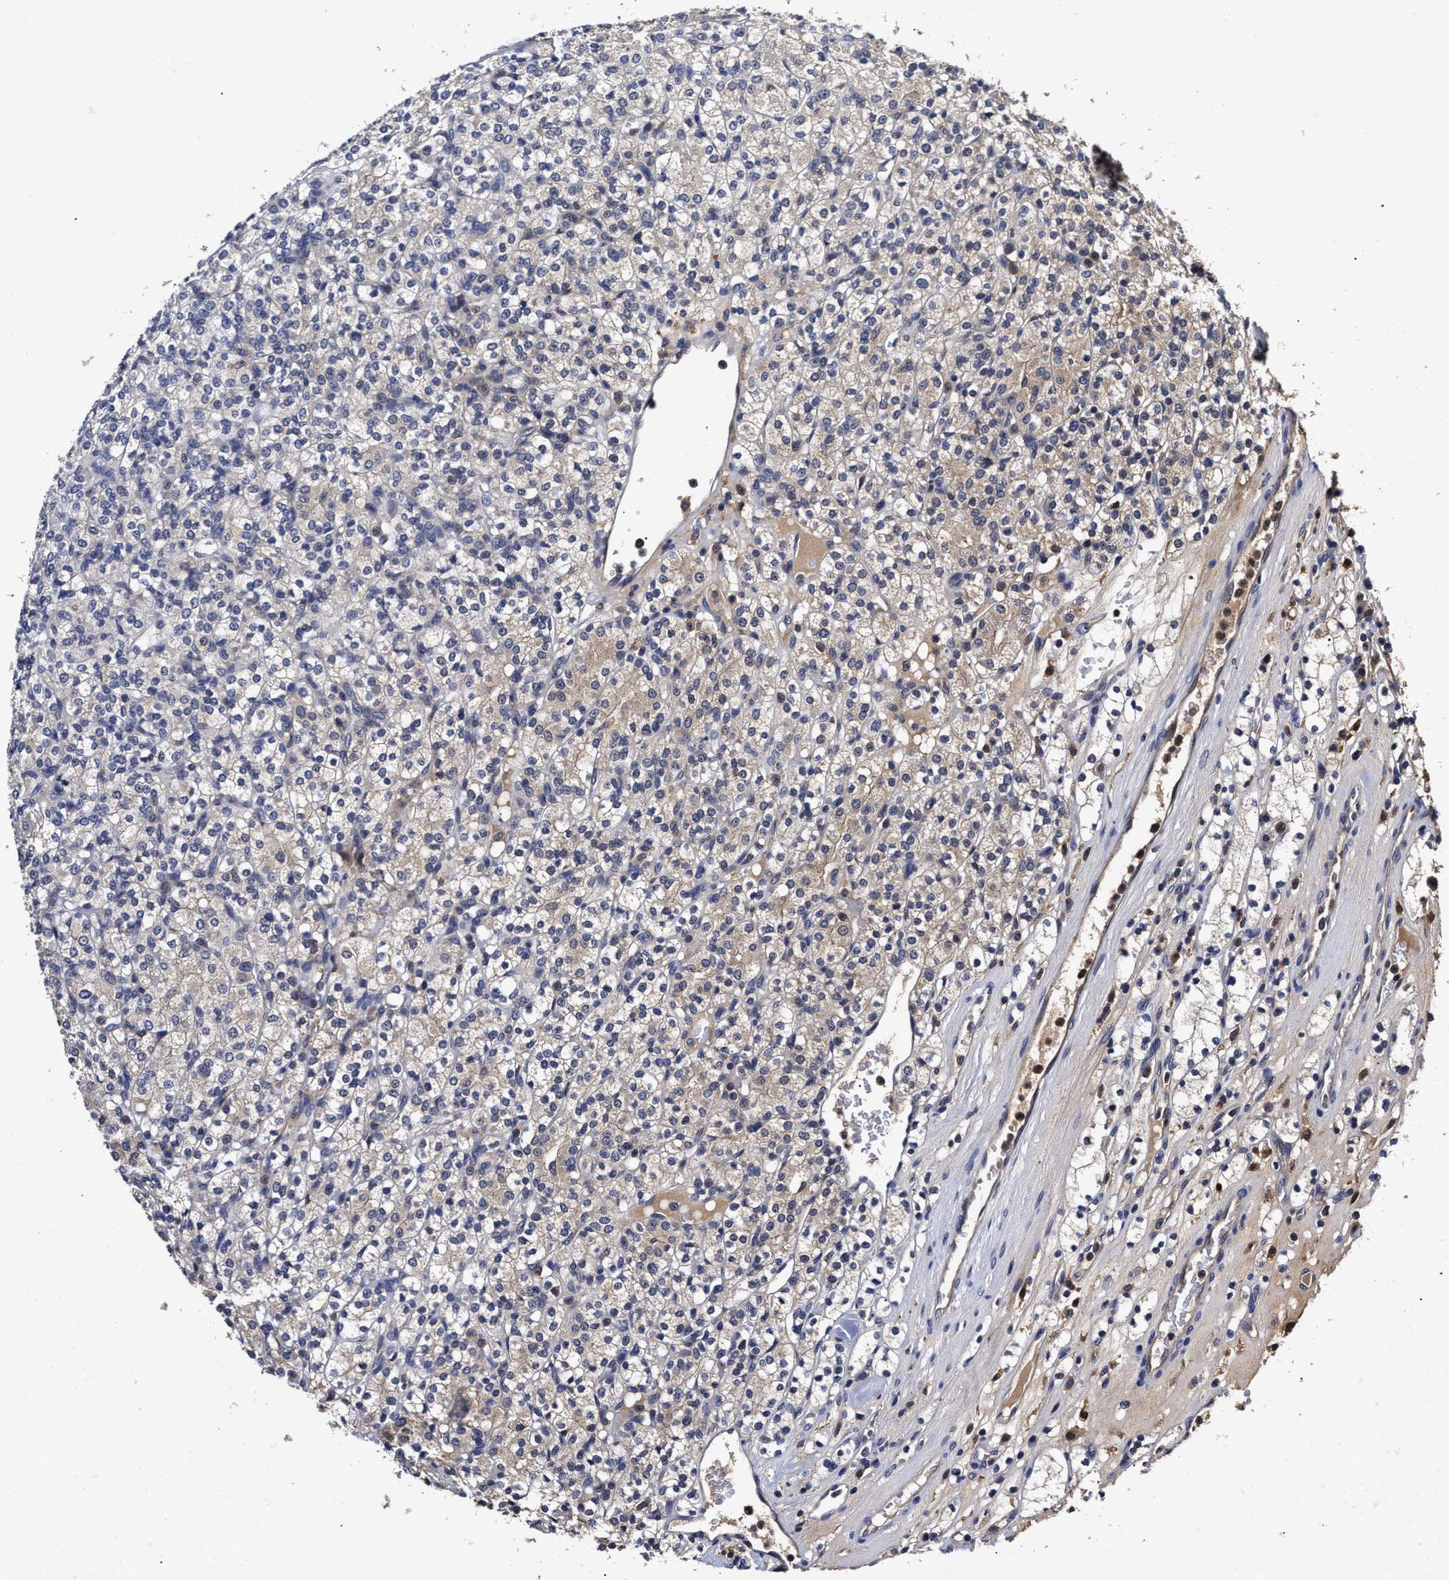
{"staining": {"intensity": "weak", "quantity": "<25%", "location": "cytoplasmic/membranous"}, "tissue": "renal cancer", "cell_type": "Tumor cells", "image_type": "cancer", "snomed": [{"axis": "morphology", "description": "Adenocarcinoma, NOS"}, {"axis": "topography", "description": "Kidney"}], "caption": "IHC photomicrograph of neoplastic tissue: renal cancer stained with DAB (3,3'-diaminobenzidine) shows no significant protein expression in tumor cells.", "gene": "SOCS5", "patient": {"sex": "male", "age": 77}}